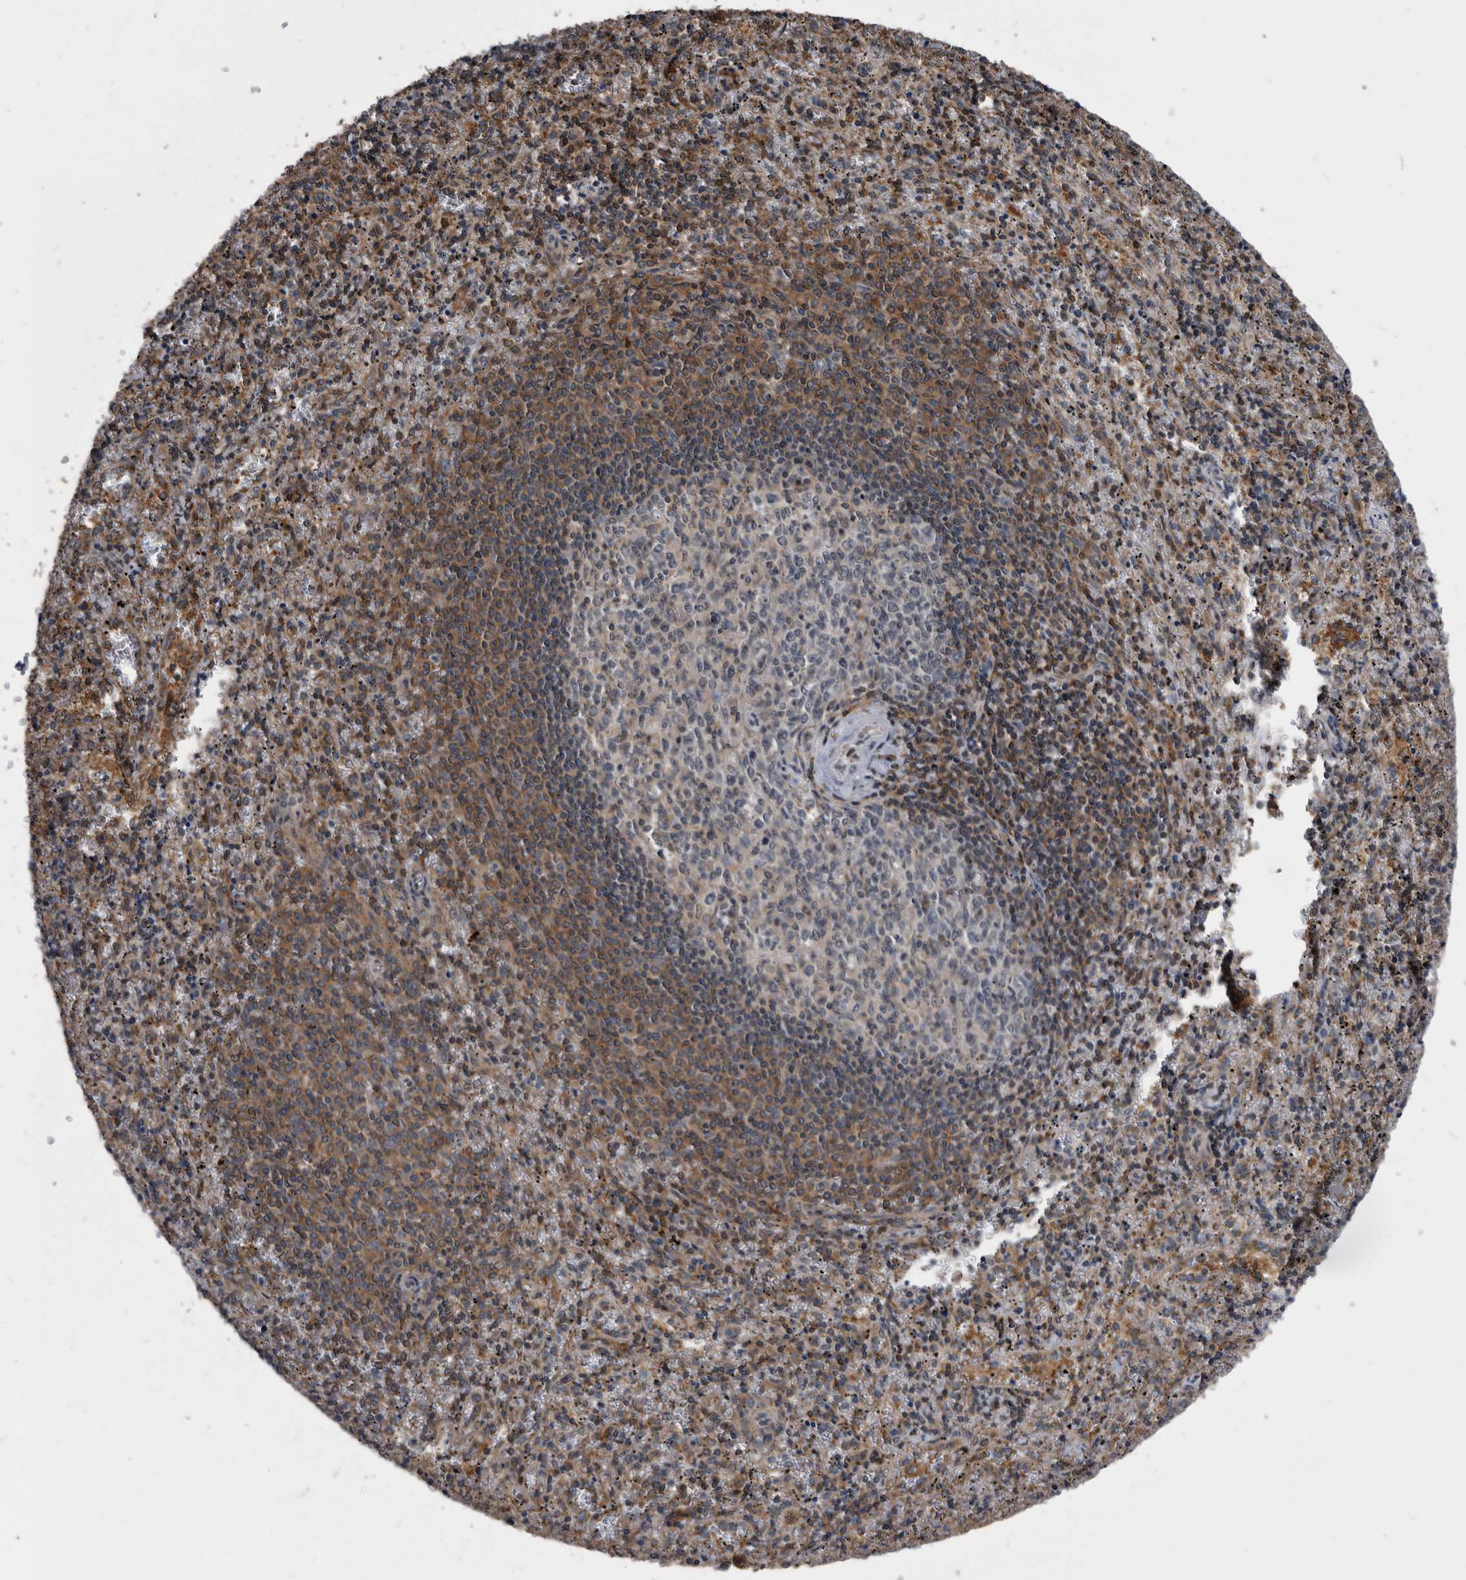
{"staining": {"intensity": "moderate", "quantity": "25%-75%", "location": "cytoplasmic/membranous,nuclear"}, "tissue": "spleen", "cell_type": "Cells in red pulp", "image_type": "normal", "snomed": [{"axis": "morphology", "description": "Normal tissue, NOS"}, {"axis": "topography", "description": "Spleen"}], "caption": "Spleen stained with a brown dye displays moderate cytoplasmic/membranous,nuclear positive positivity in about 25%-75% of cells in red pulp.", "gene": "NRBP1", "patient": {"sex": "male", "age": 11}}